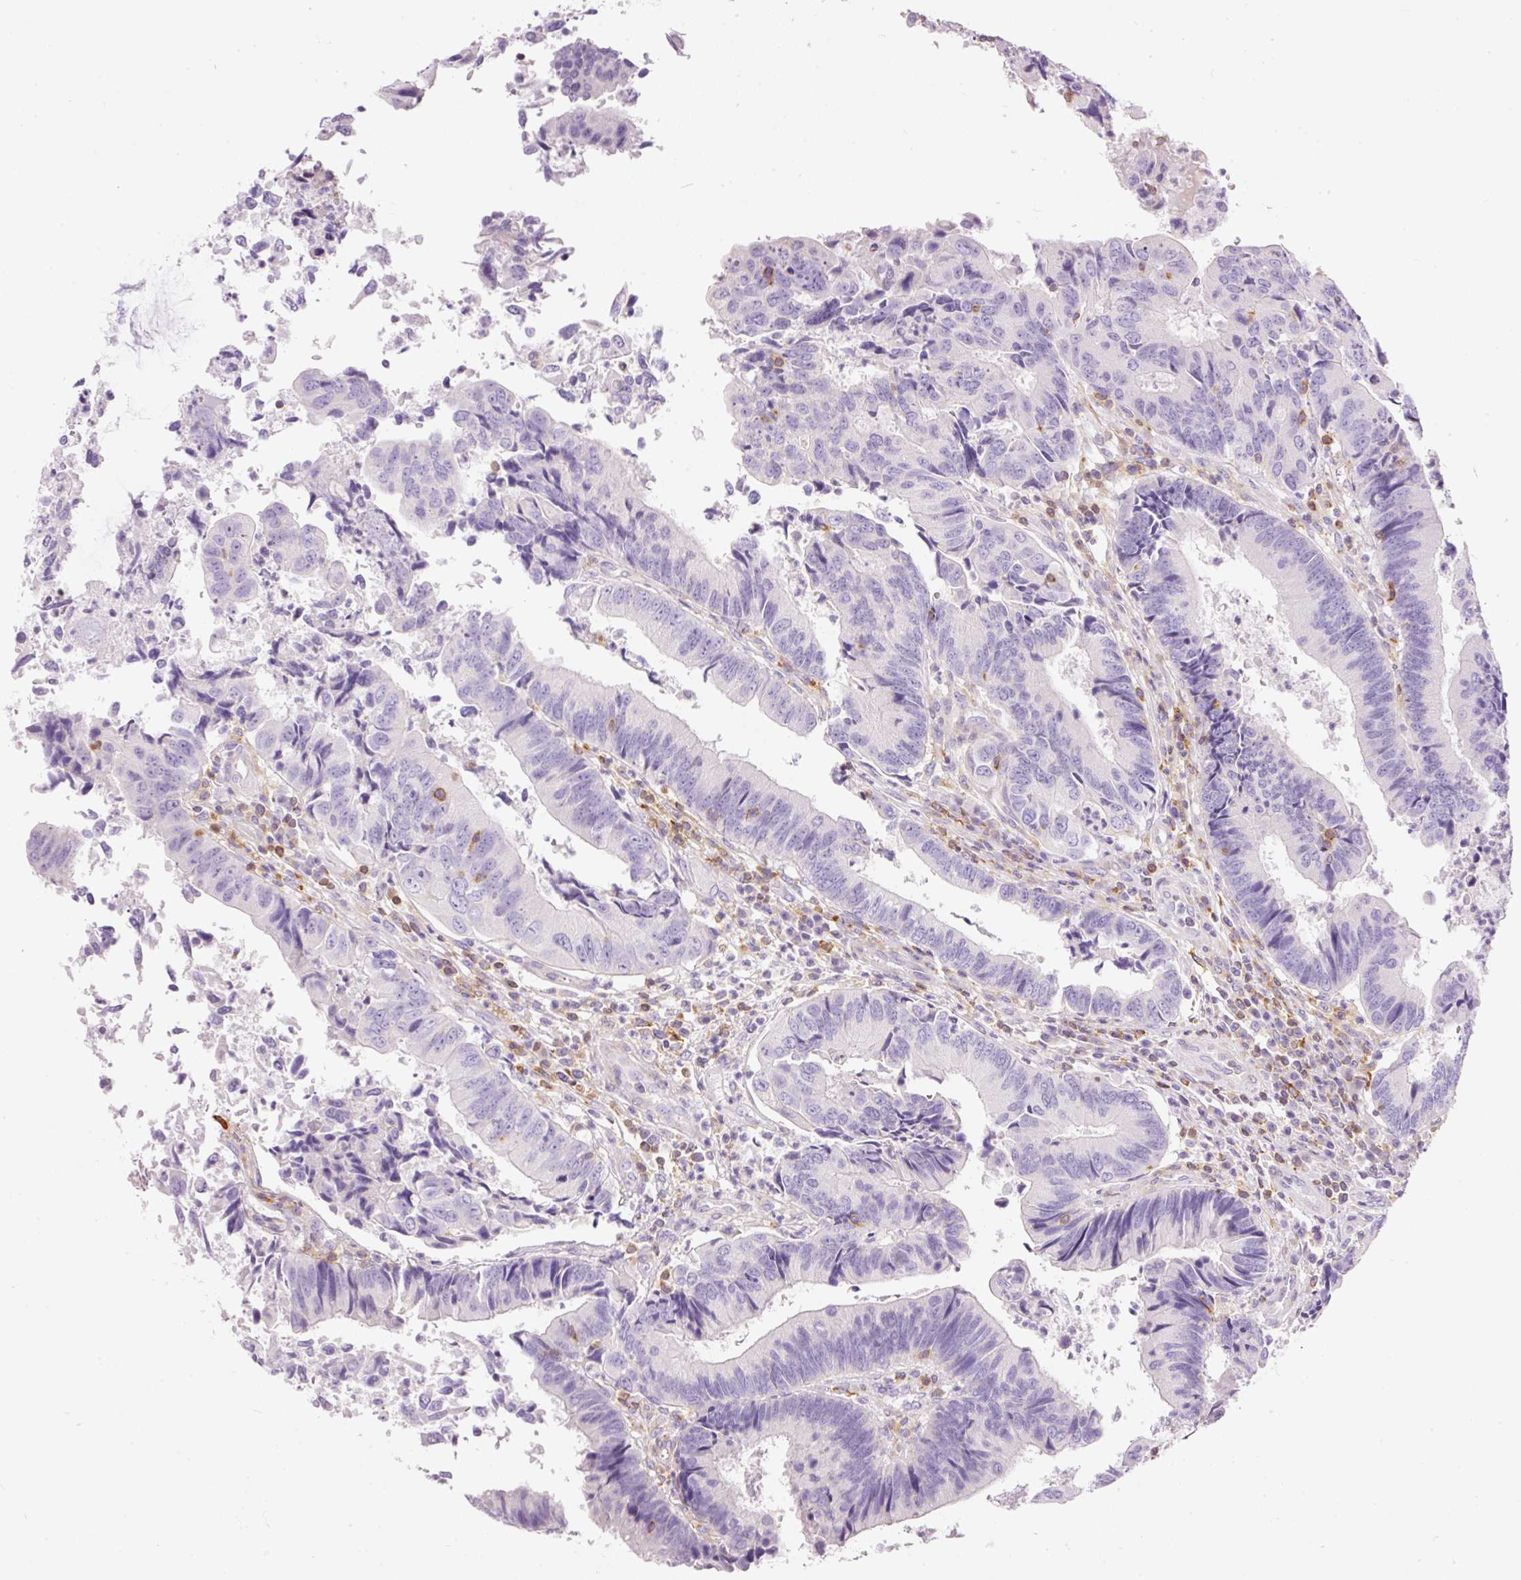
{"staining": {"intensity": "negative", "quantity": "none", "location": "none"}, "tissue": "colorectal cancer", "cell_type": "Tumor cells", "image_type": "cancer", "snomed": [{"axis": "morphology", "description": "Adenocarcinoma, NOS"}, {"axis": "topography", "description": "Colon"}], "caption": "Histopathology image shows no protein expression in tumor cells of colorectal cancer (adenocarcinoma) tissue.", "gene": "DOK6", "patient": {"sex": "female", "age": 67}}